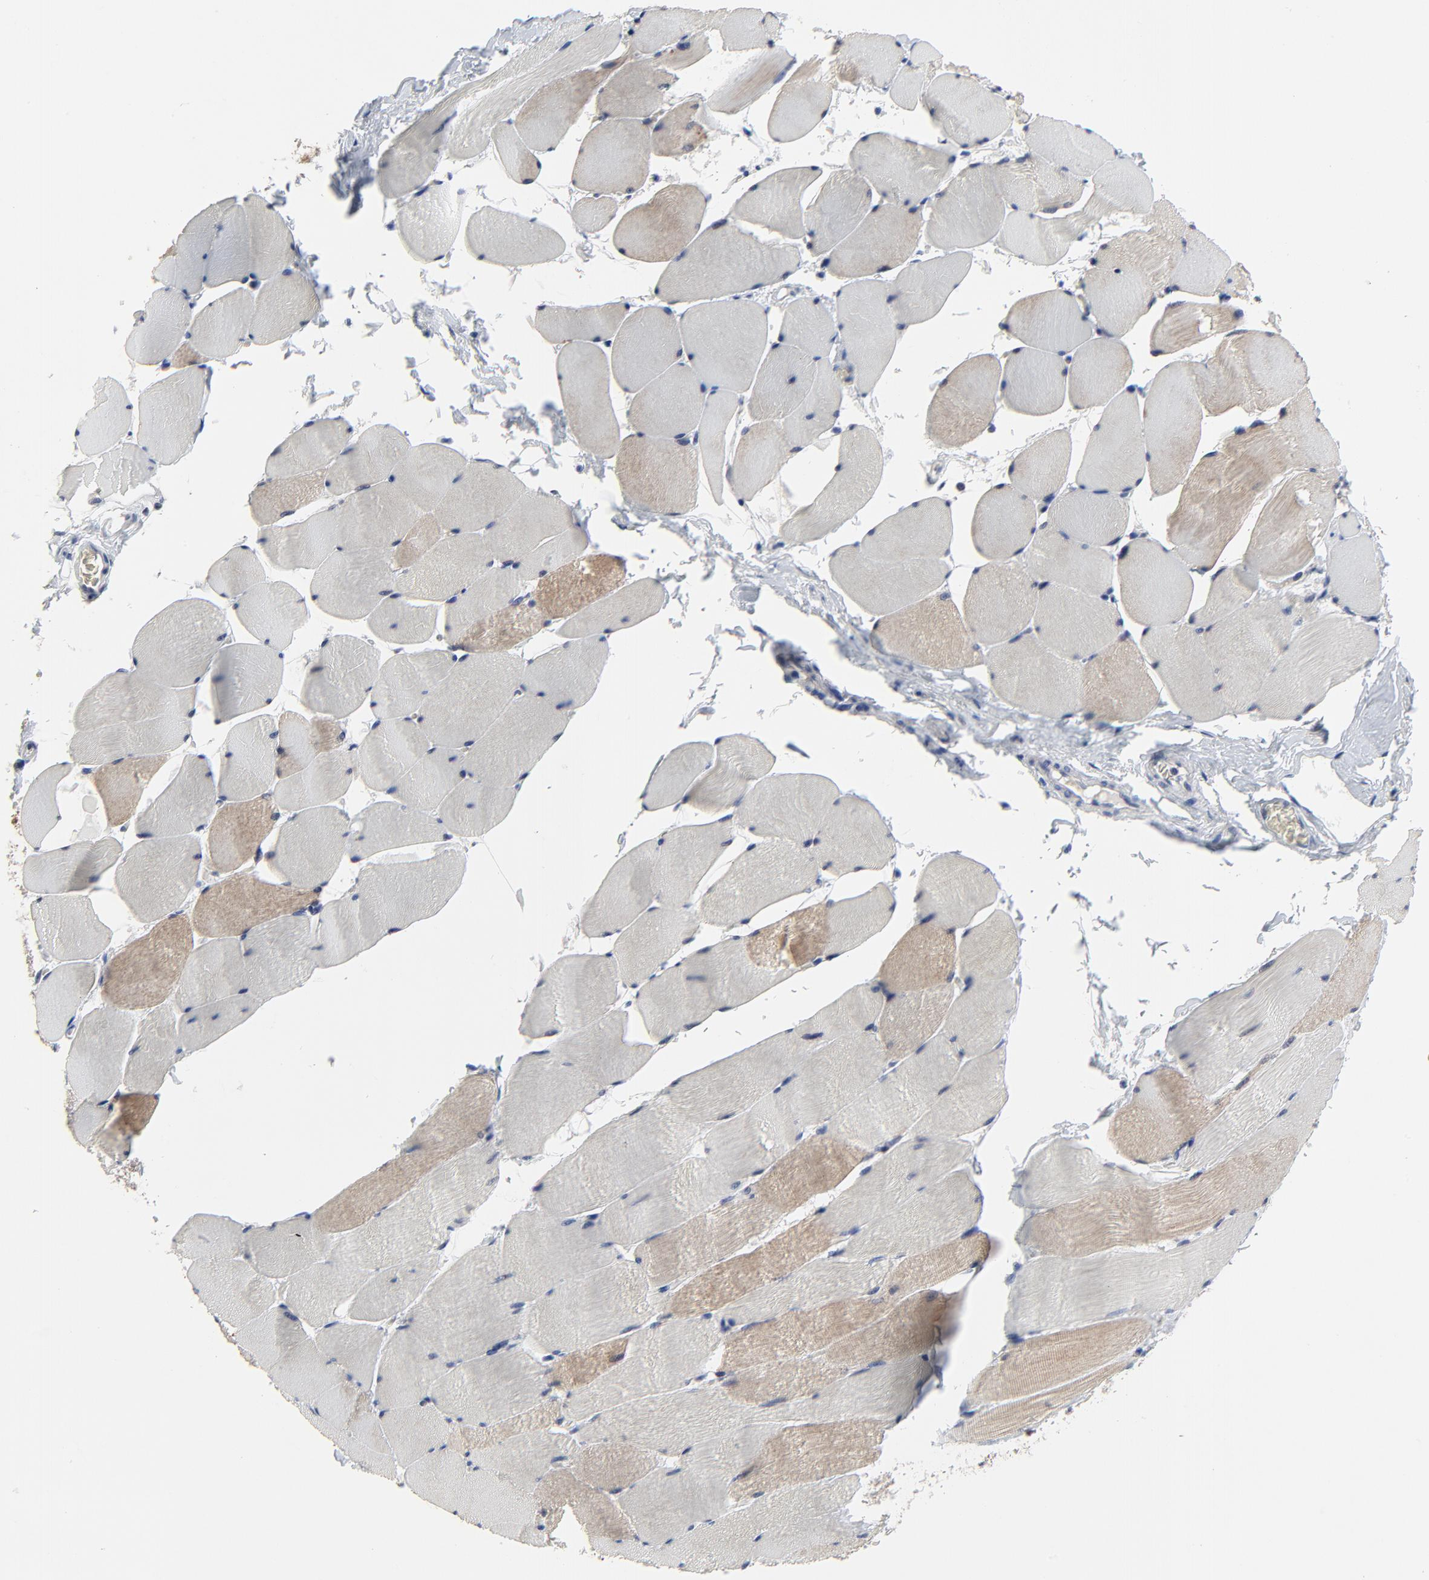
{"staining": {"intensity": "moderate", "quantity": "25%-75%", "location": "cytoplasmic/membranous"}, "tissue": "skeletal muscle", "cell_type": "Myocytes", "image_type": "normal", "snomed": [{"axis": "morphology", "description": "Normal tissue, NOS"}, {"axis": "topography", "description": "Skeletal muscle"}], "caption": "Normal skeletal muscle was stained to show a protein in brown. There is medium levels of moderate cytoplasmic/membranous positivity in approximately 25%-75% of myocytes.", "gene": "NLGN3", "patient": {"sex": "male", "age": 62}}